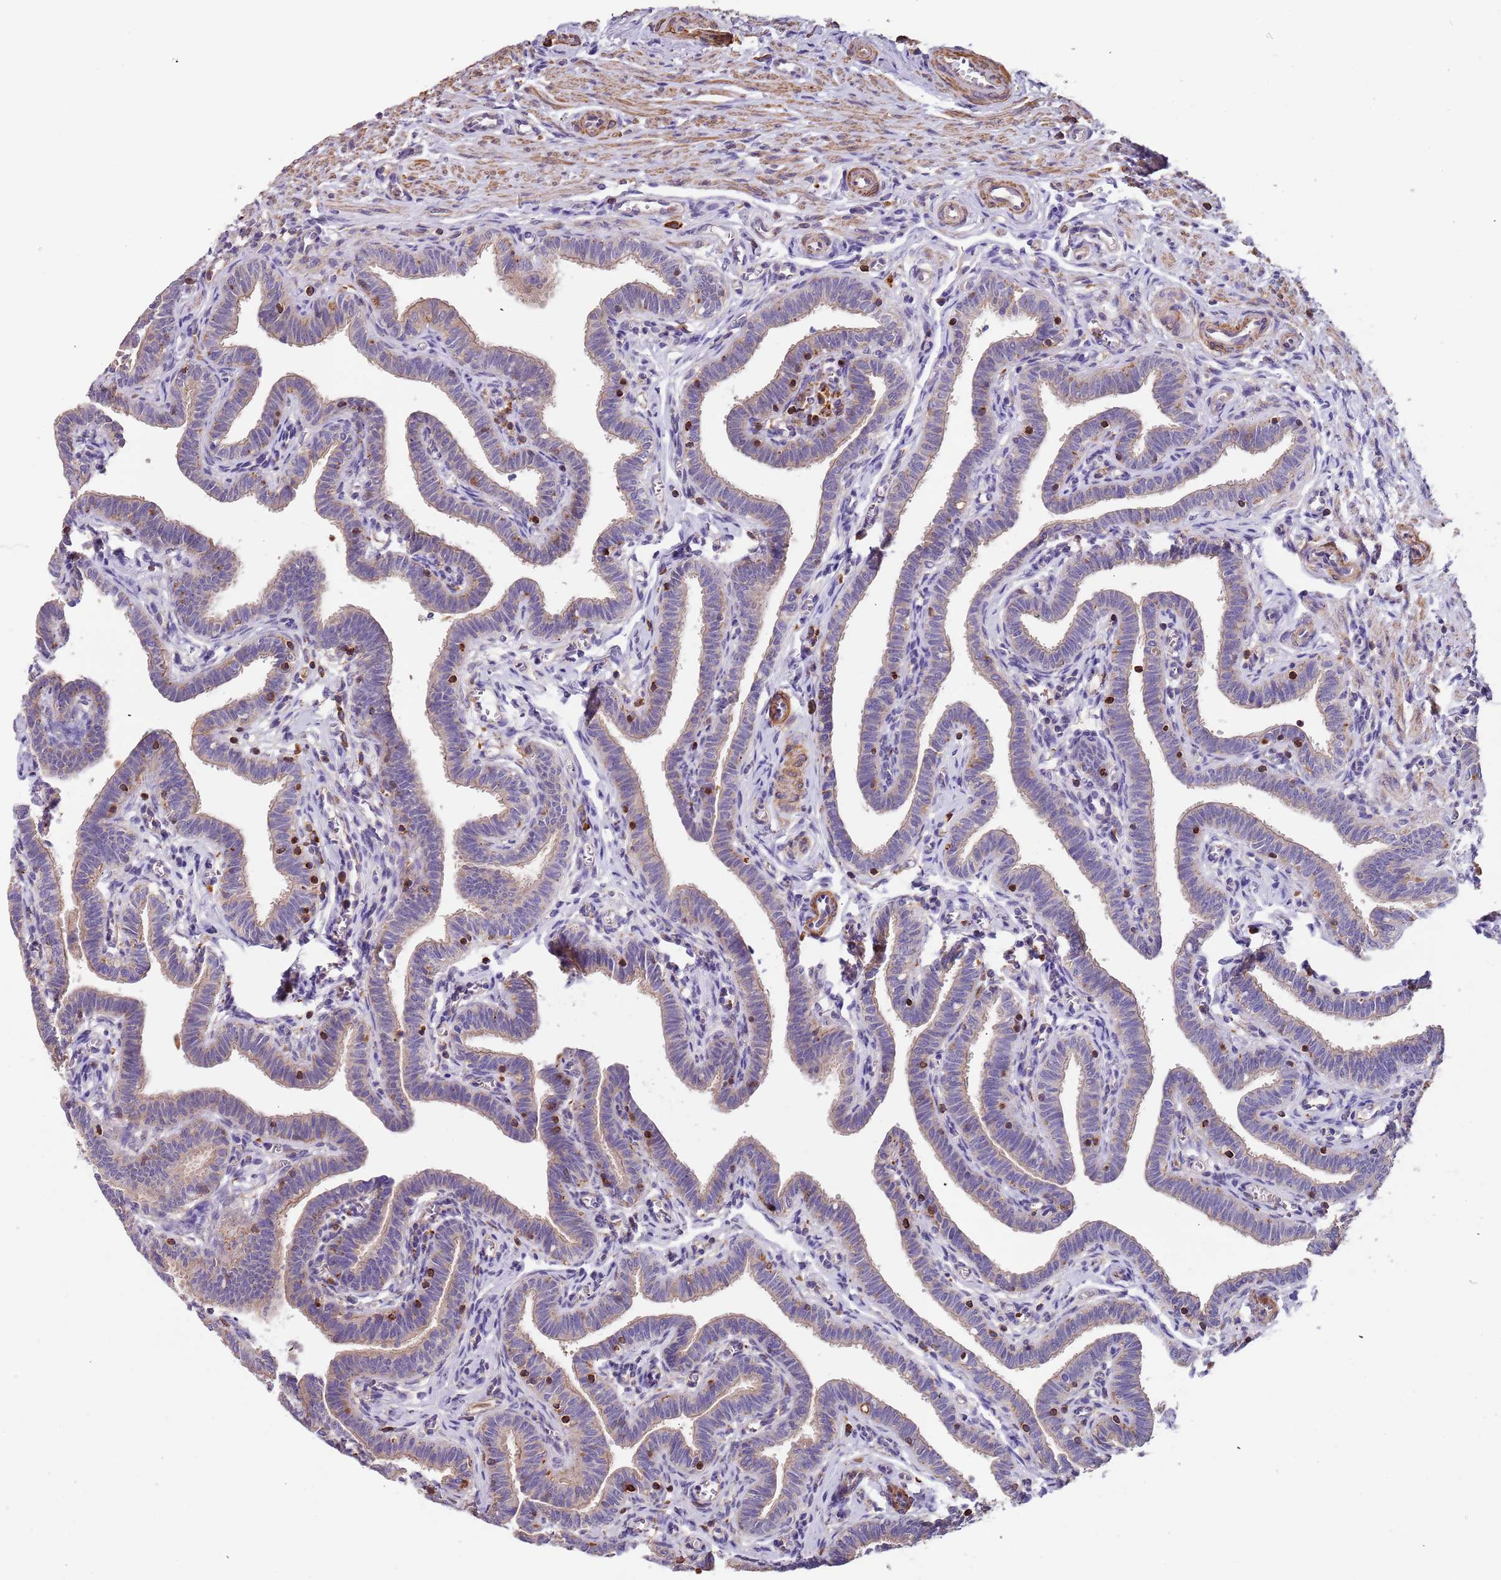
{"staining": {"intensity": "weak", "quantity": "<25%", "location": "cytoplasmic/membranous"}, "tissue": "fallopian tube", "cell_type": "Glandular cells", "image_type": "normal", "snomed": [{"axis": "morphology", "description": "Normal tissue, NOS"}, {"axis": "topography", "description": "Fallopian tube"}], "caption": "Immunohistochemical staining of normal human fallopian tube shows no significant expression in glandular cells.", "gene": "SYT4", "patient": {"sex": "female", "age": 36}}